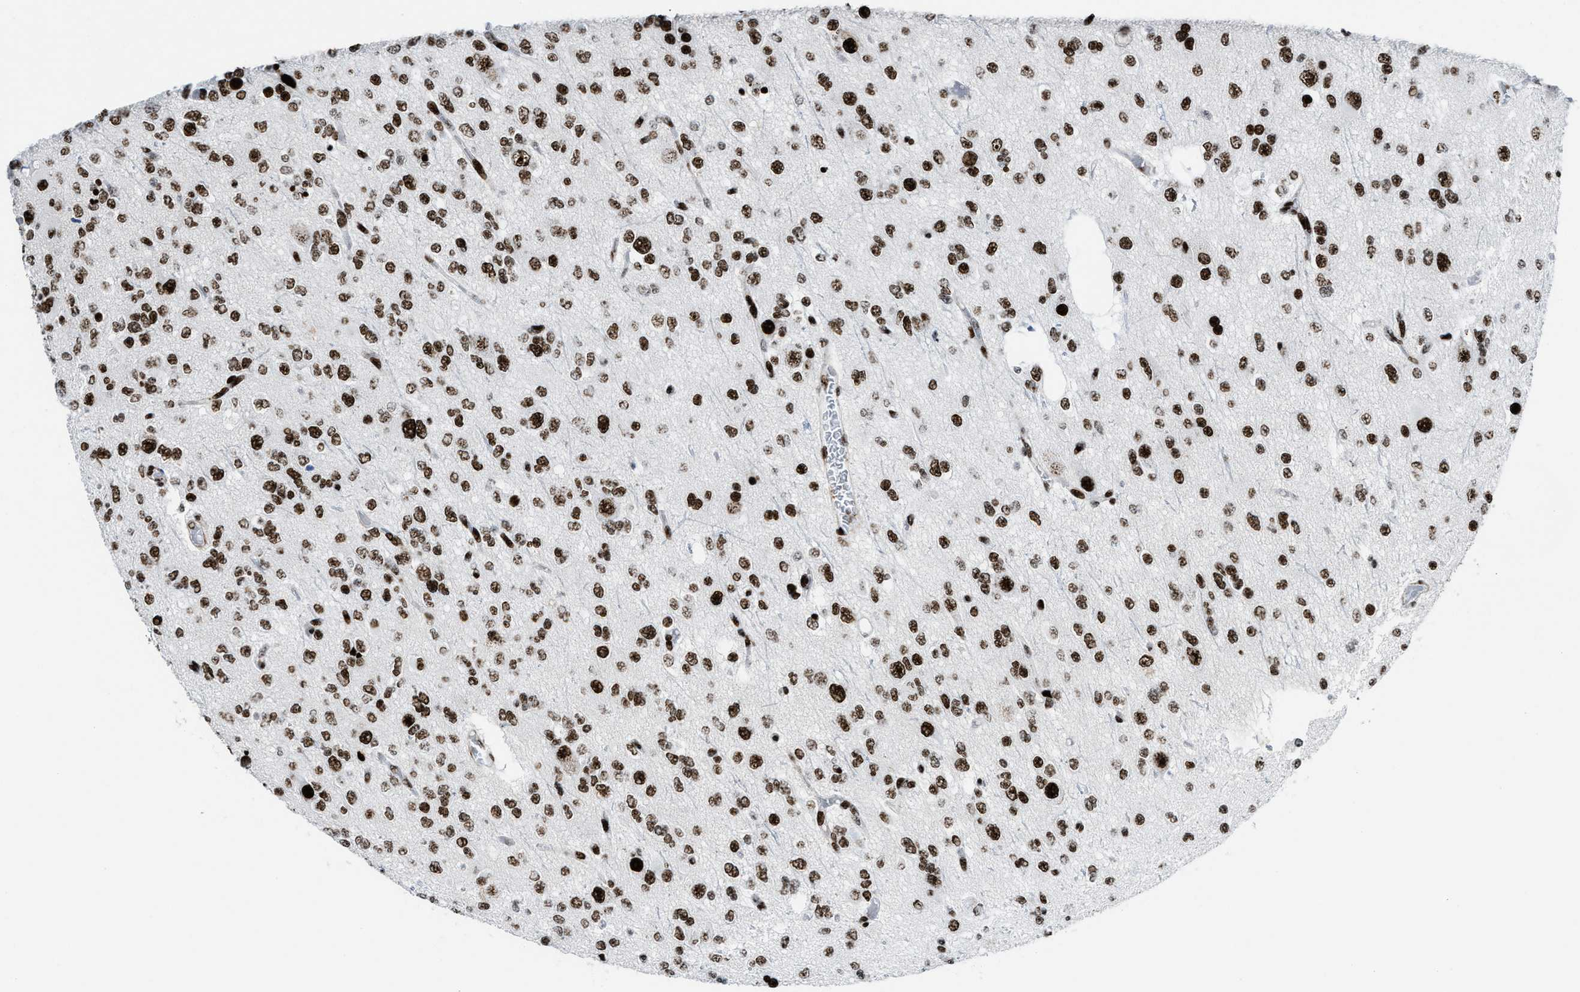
{"staining": {"intensity": "strong", "quantity": ">75%", "location": "nuclear"}, "tissue": "glioma", "cell_type": "Tumor cells", "image_type": "cancer", "snomed": [{"axis": "morphology", "description": "Glioma, malignant, Low grade"}, {"axis": "topography", "description": "Brain"}], "caption": "Immunohistochemical staining of malignant low-grade glioma displays high levels of strong nuclear protein staining in approximately >75% of tumor cells.", "gene": "NONO", "patient": {"sex": "male", "age": 38}}